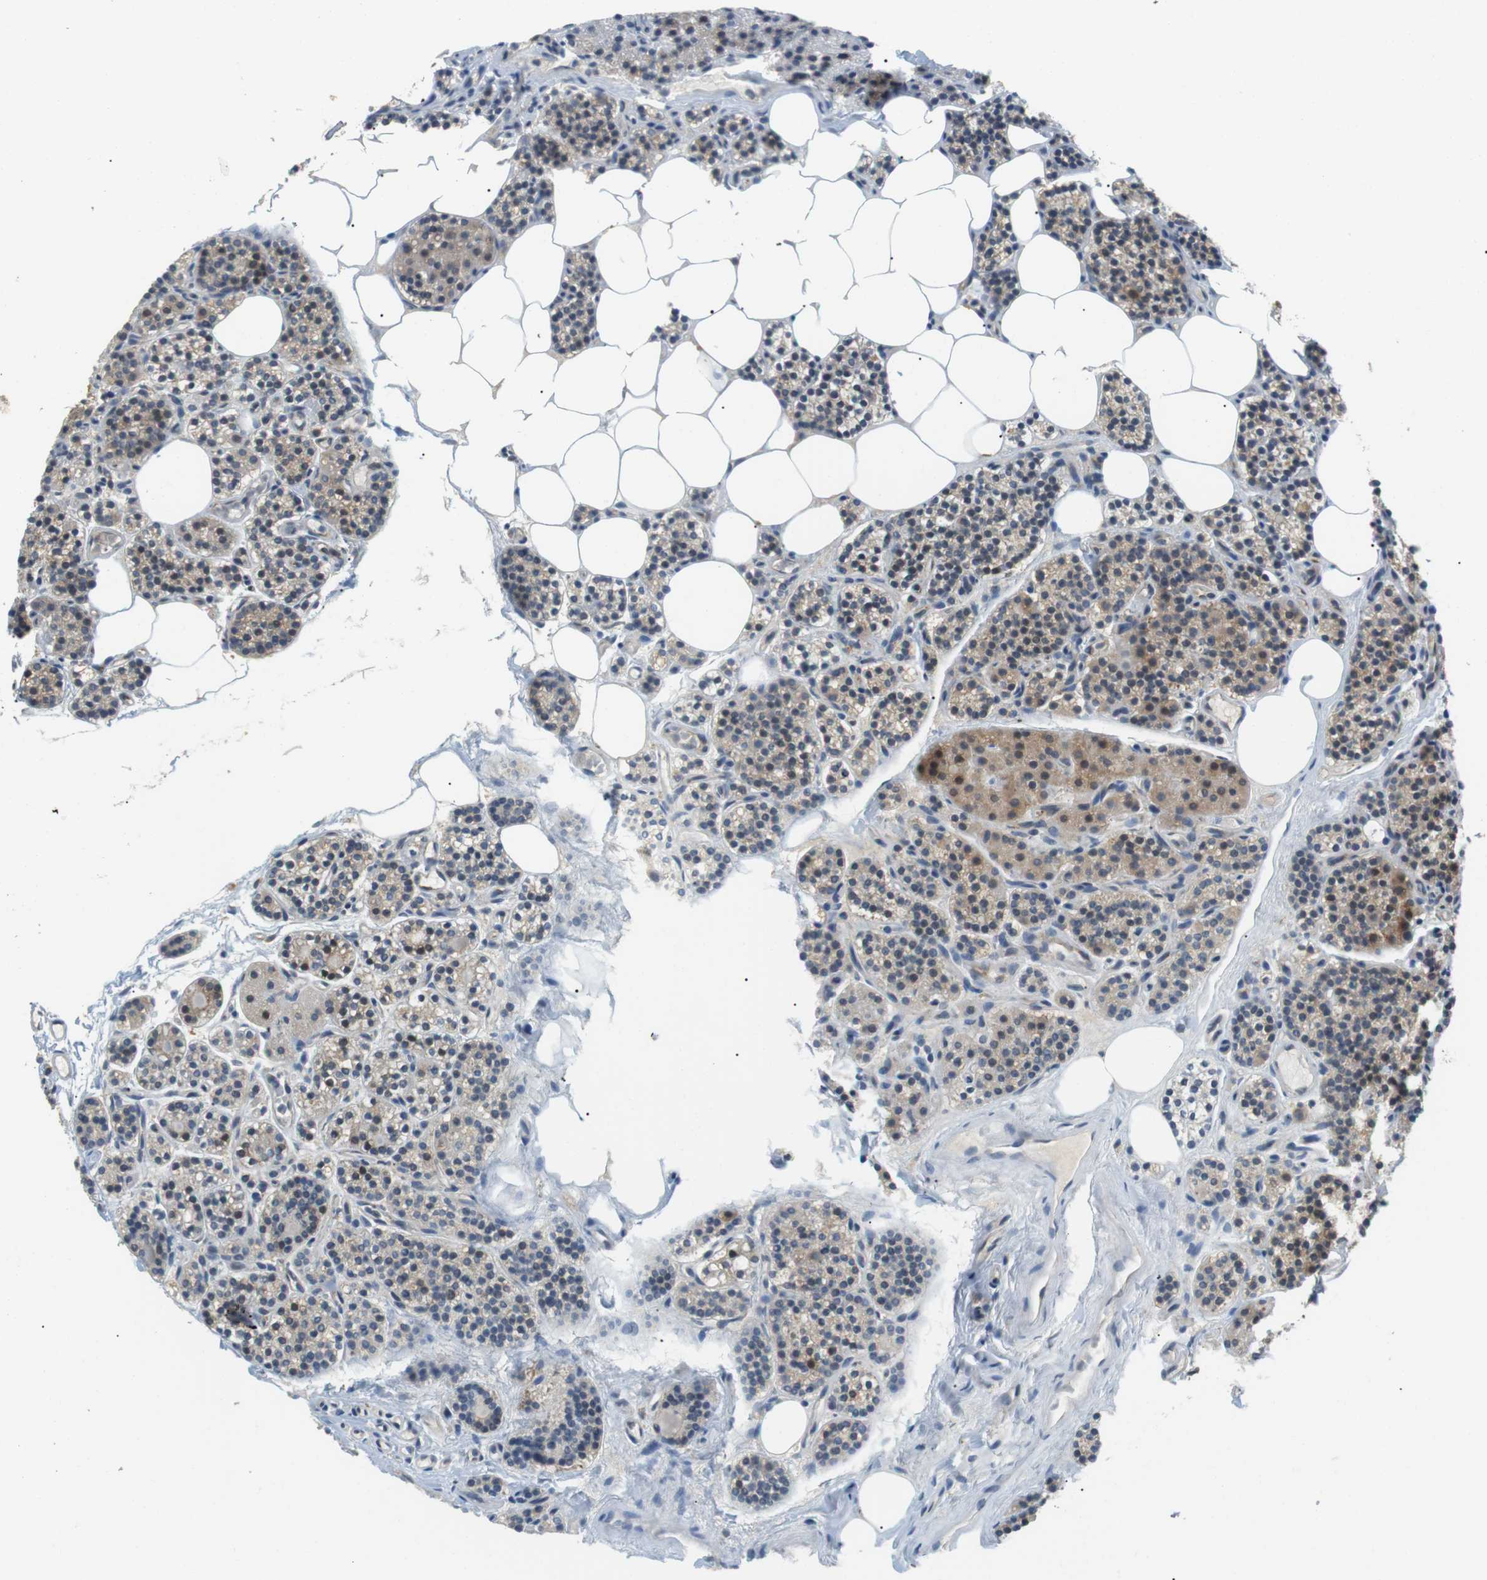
{"staining": {"intensity": "moderate", "quantity": ">75%", "location": "cytoplasmic/membranous"}, "tissue": "parathyroid gland", "cell_type": "Glandular cells", "image_type": "normal", "snomed": [{"axis": "morphology", "description": "Normal tissue, NOS"}, {"axis": "morphology", "description": "Adenoma, NOS"}, {"axis": "topography", "description": "Parathyroid gland"}], "caption": "An IHC histopathology image of normal tissue is shown. Protein staining in brown labels moderate cytoplasmic/membranous positivity in parathyroid gland within glandular cells.", "gene": "TMEM200A", "patient": {"sex": "female", "age": 74}}